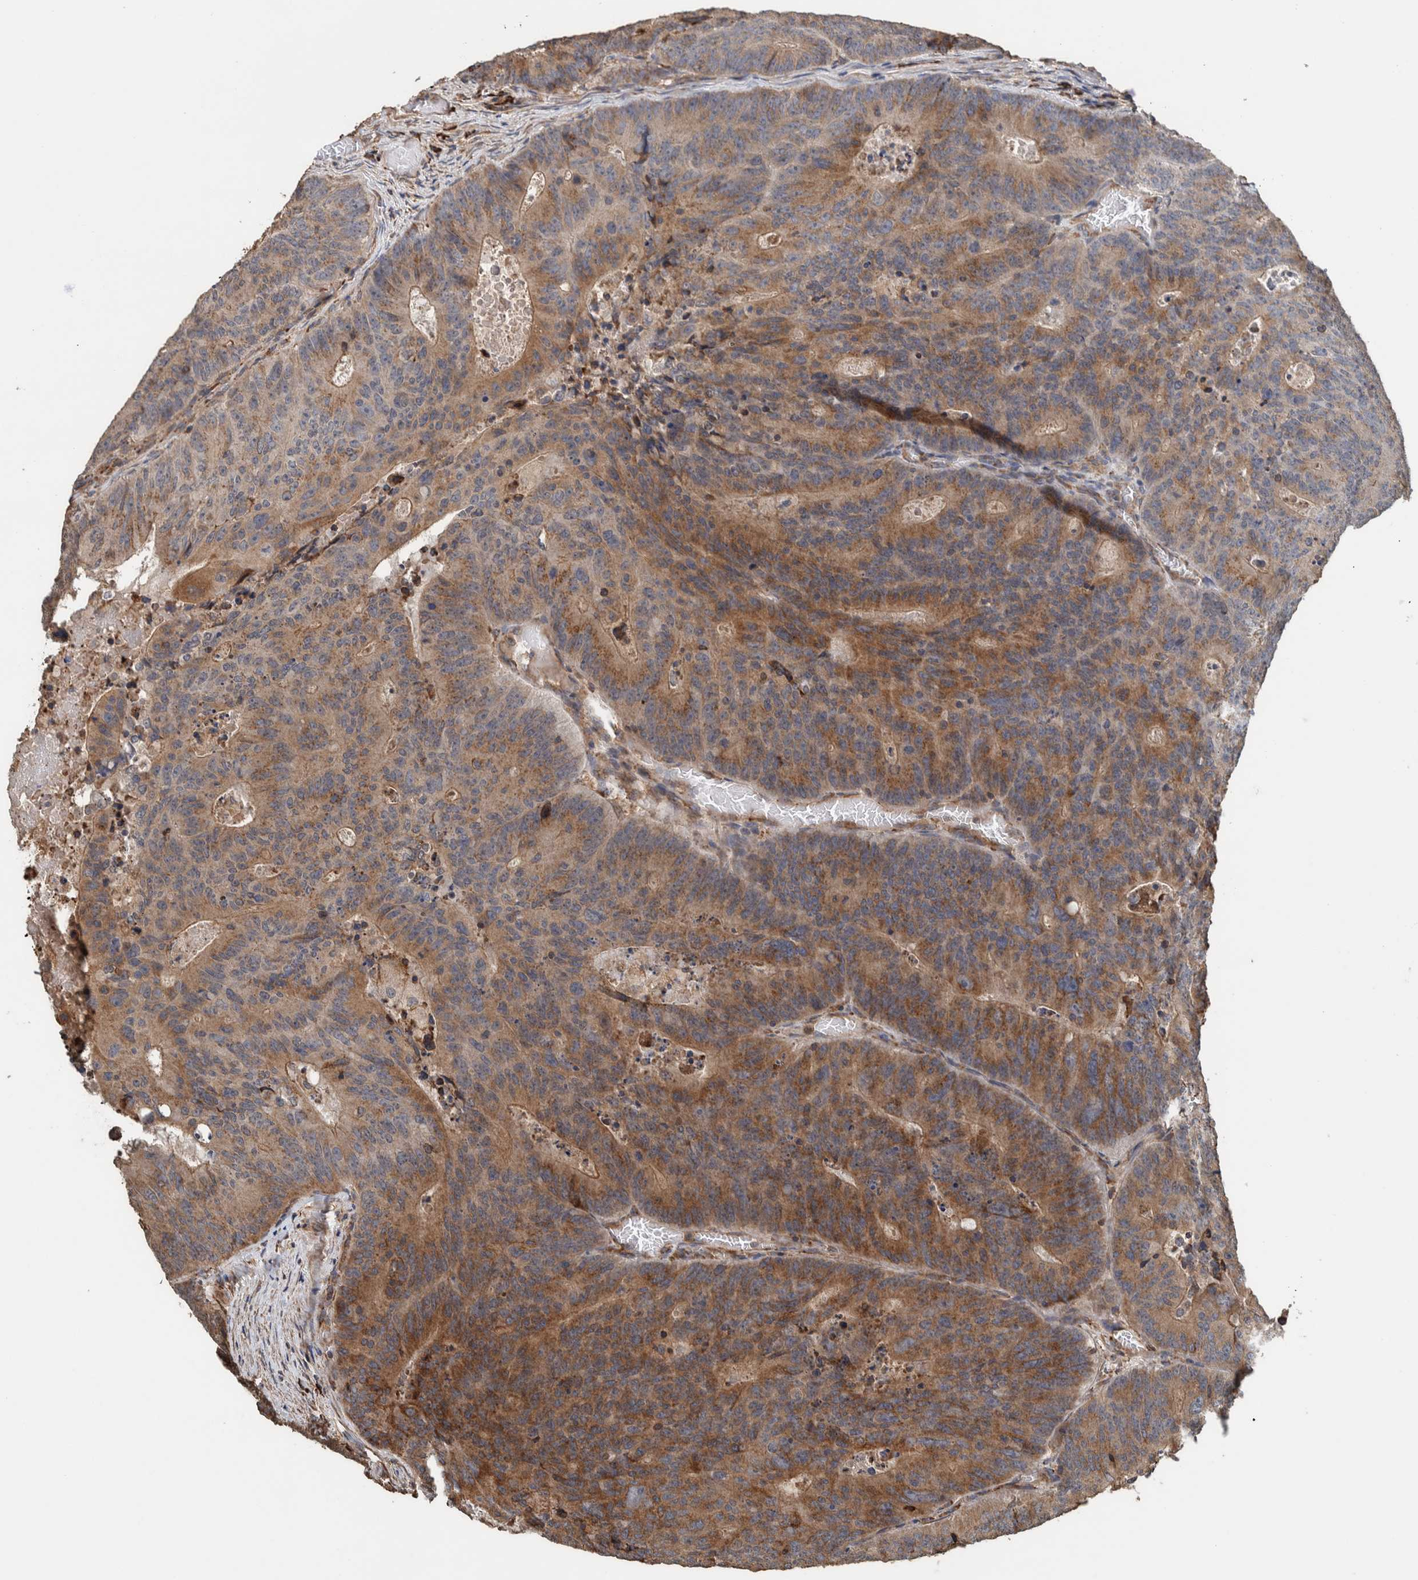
{"staining": {"intensity": "moderate", "quantity": ">75%", "location": "cytoplasmic/membranous"}, "tissue": "colorectal cancer", "cell_type": "Tumor cells", "image_type": "cancer", "snomed": [{"axis": "morphology", "description": "Adenocarcinoma, NOS"}, {"axis": "topography", "description": "Colon"}], "caption": "This micrograph reveals adenocarcinoma (colorectal) stained with IHC to label a protein in brown. The cytoplasmic/membranous of tumor cells show moderate positivity for the protein. Nuclei are counter-stained blue.", "gene": "PLA2G3", "patient": {"sex": "male", "age": 87}}